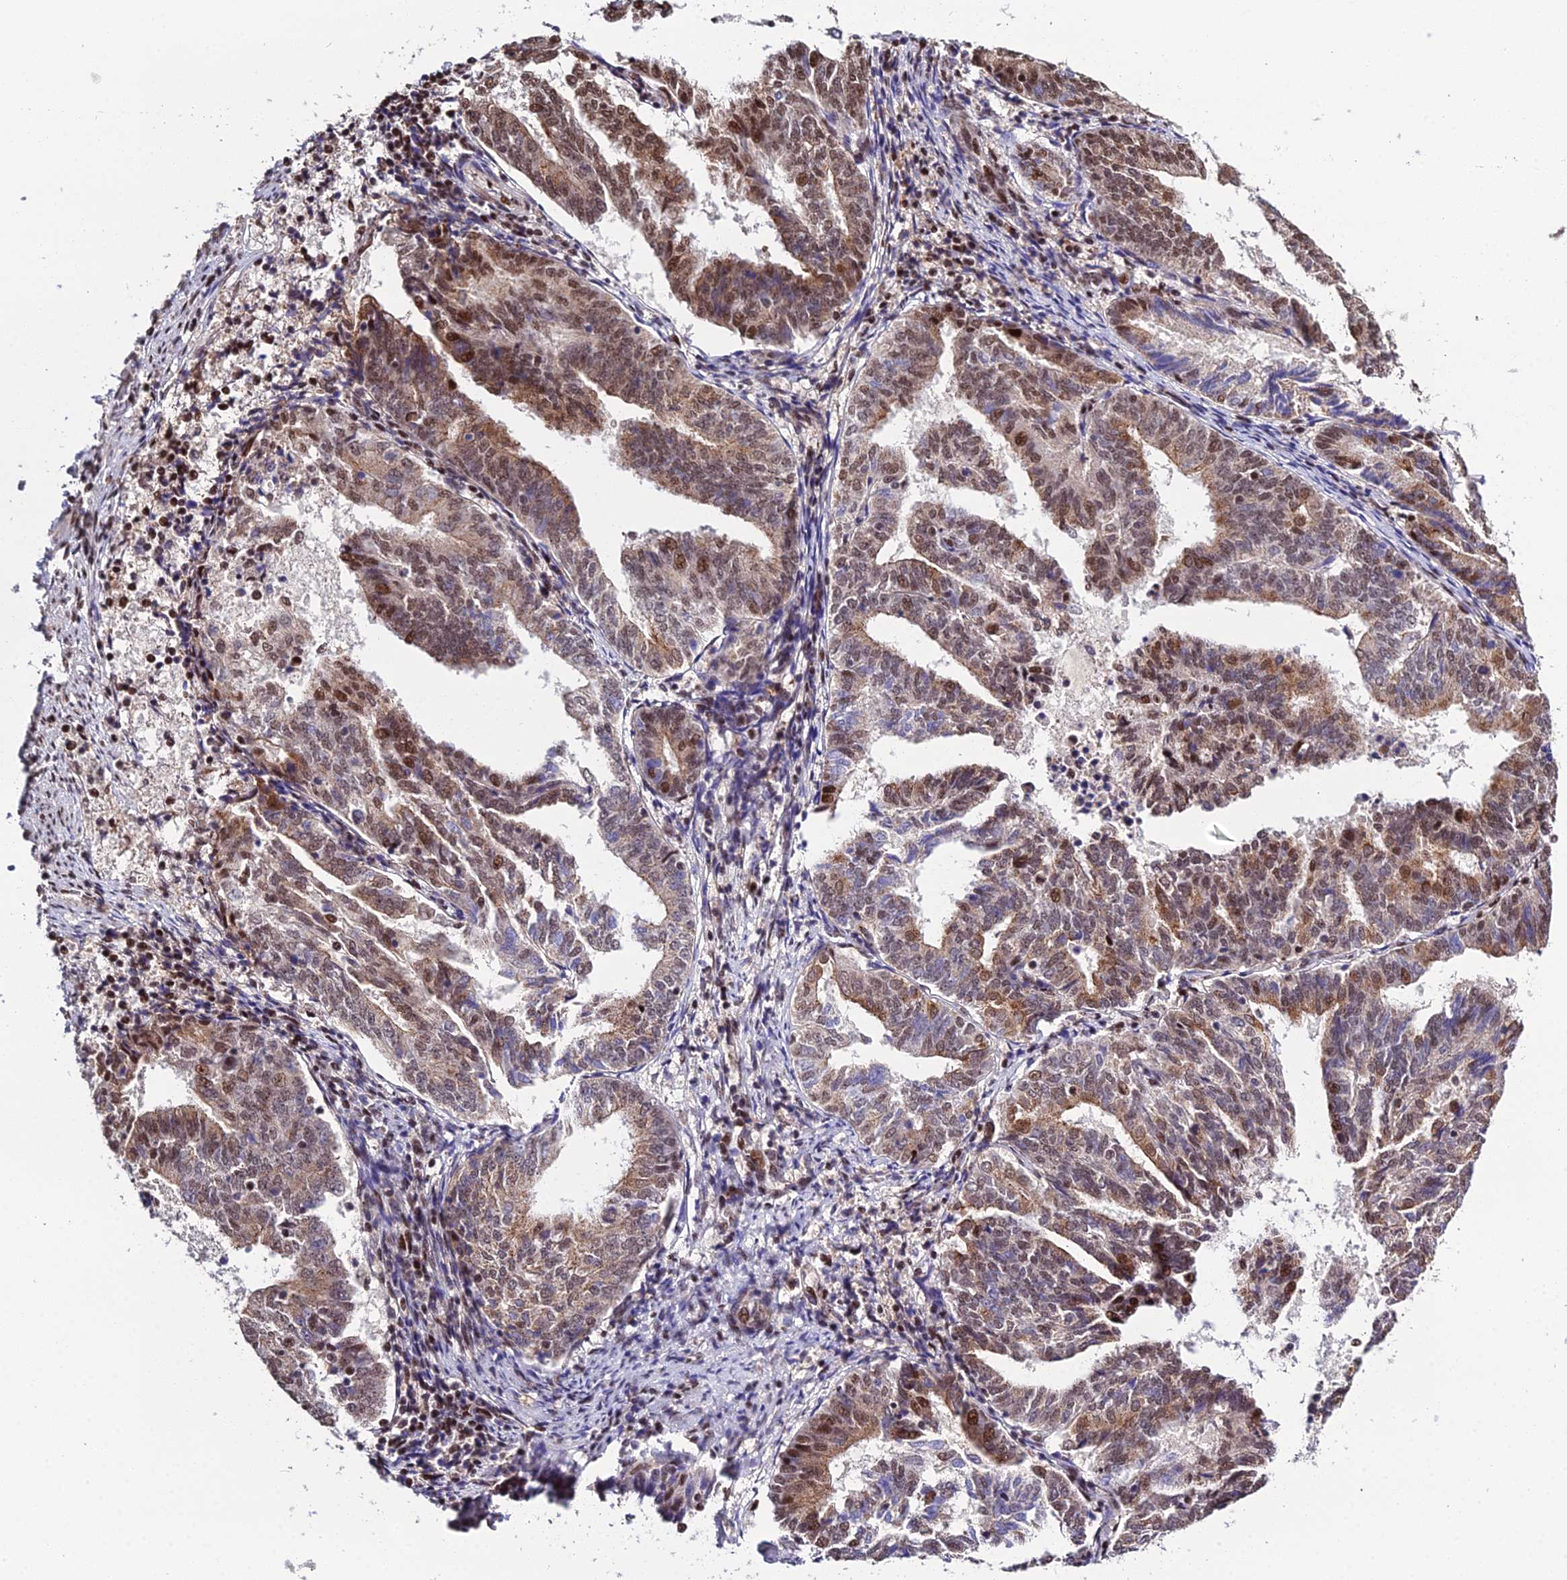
{"staining": {"intensity": "moderate", "quantity": "25%-75%", "location": "cytoplasmic/membranous,nuclear"}, "tissue": "endometrial cancer", "cell_type": "Tumor cells", "image_type": "cancer", "snomed": [{"axis": "morphology", "description": "Adenocarcinoma, NOS"}, {"axis": "topography", "description": "Endometrium"}], "caption": "Human endometrial cancer (adenocarcinoma) stained for a protein (brown) displays moderate cytoplasmic/membranous and nuclear positive staining in approximately 25%-75% of tumor cells.", "gene": "ARL2", "patient": {"sex": "female", "age": 80}}